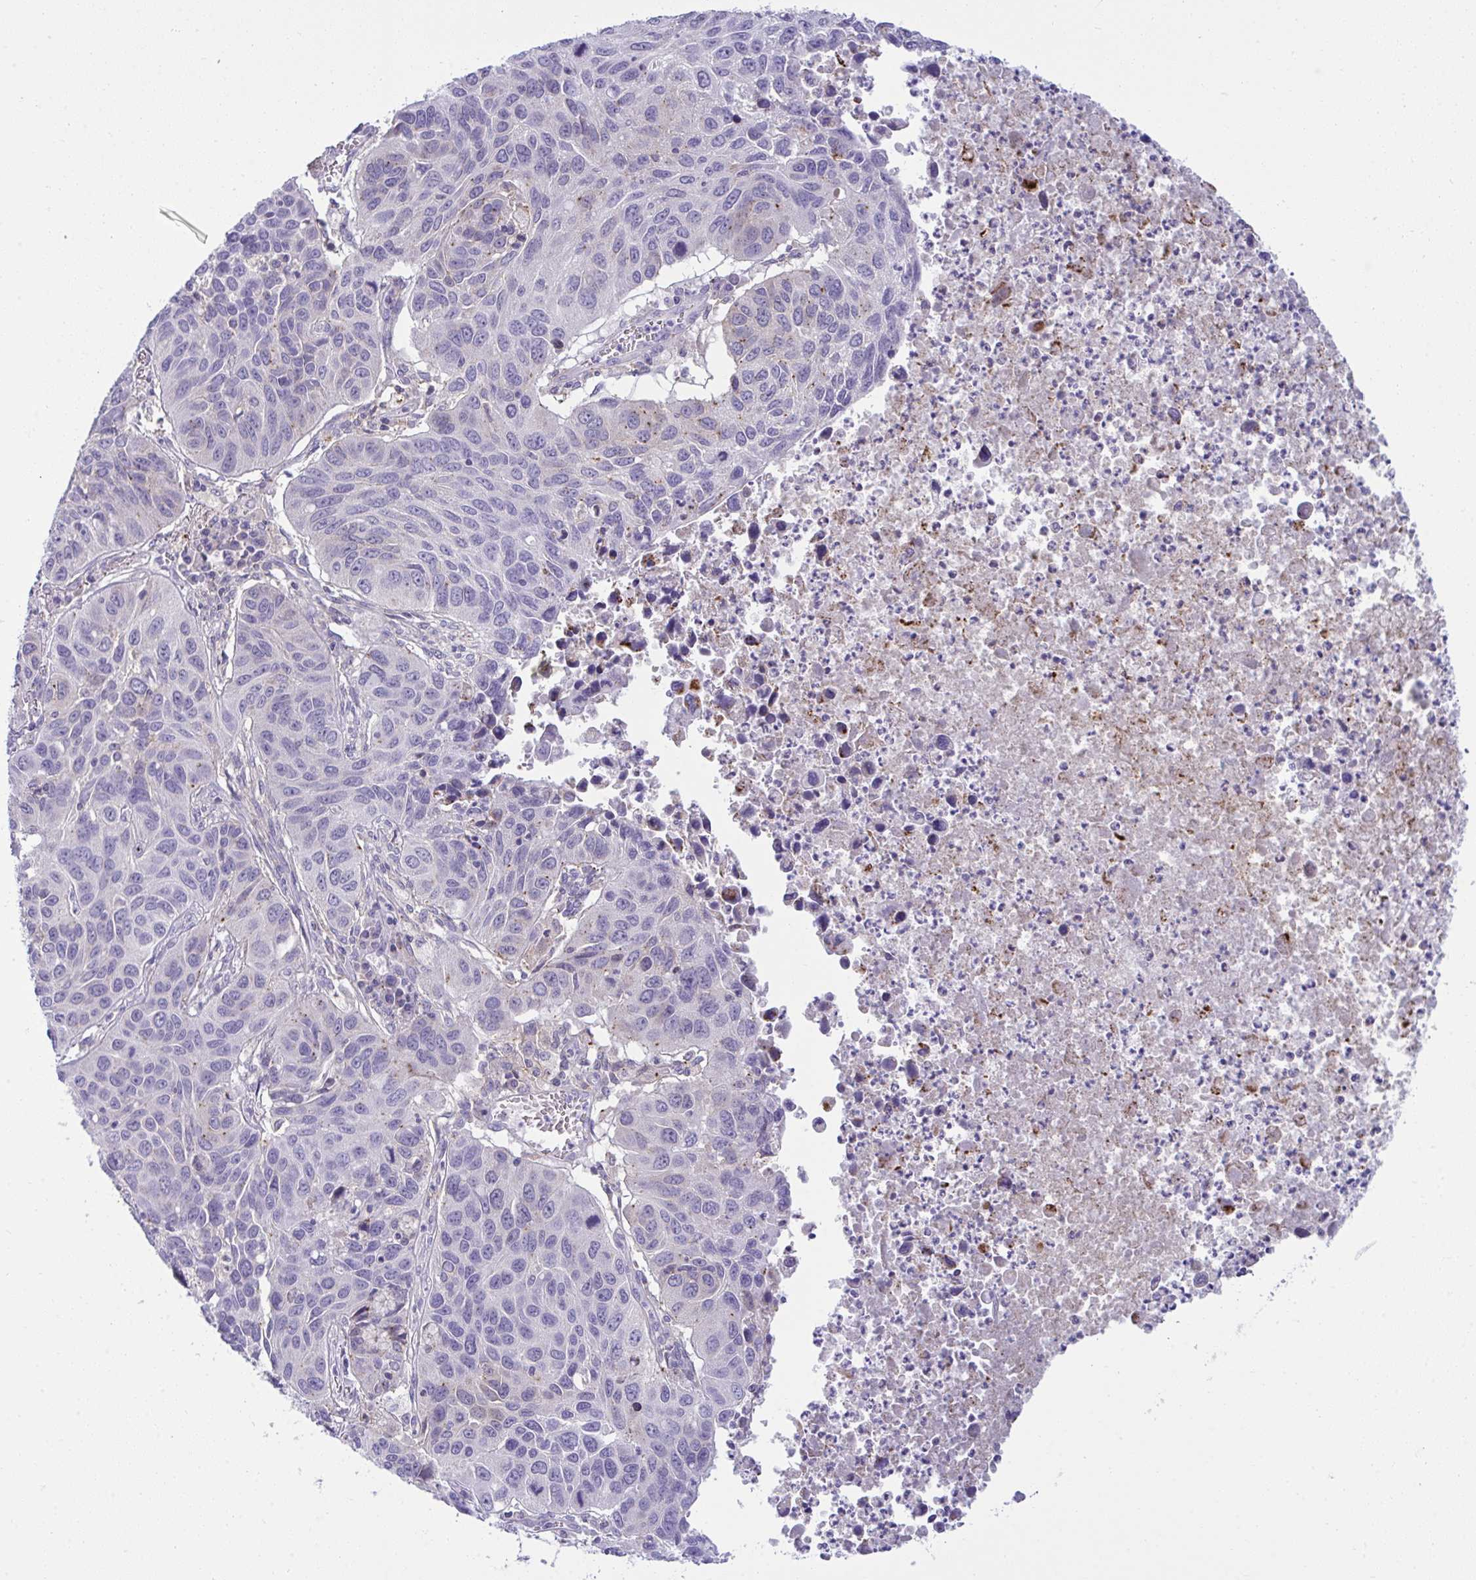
{"staining": {"intensity": "negative", "quantity": "none", "location": "none"}, "tissue": "lung cancer", "cell_type": "Tumor cells", "image_type": "cancer", "snomed": [{"axis": "morphology", "description": "Squamous cell carcinoma, NOS"}, {"axis": "topography", "description": "Lung"}], "caption": "Histopathology image shows no significant protein positivity in tumor cells of lung cancer. (Brightfield microscopy of DAB (3,3'-diaminobenzidine) immunohistochemistry (IHC) at high magnification).", "gene": "RGPD5", "patient": {"sex": "female", "age": 61}}